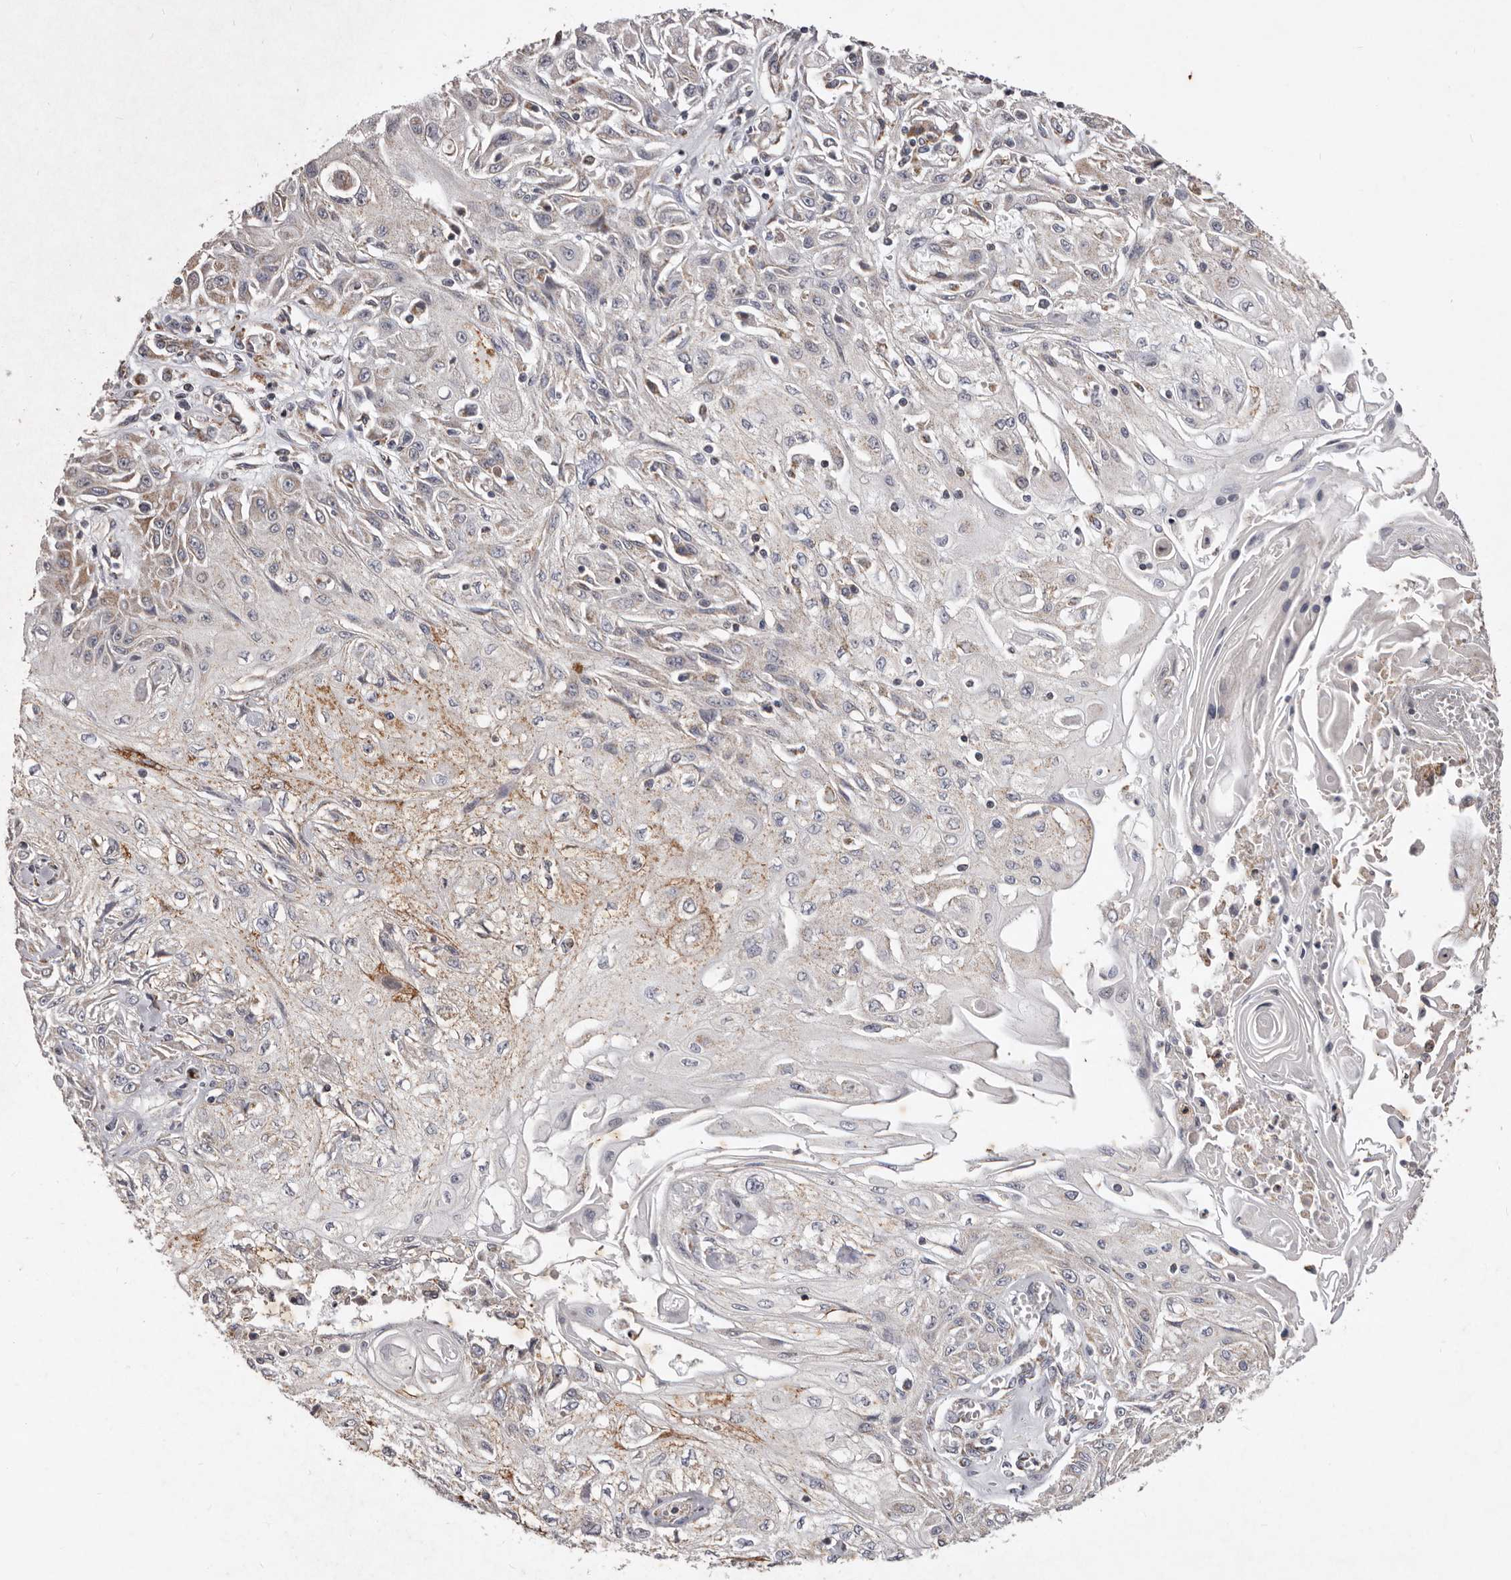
{"staining": {"intensity": "negative", "quantity": "none", "location": "none"}, "tissue": "skin cancer", "cell_type": "Tumor cells", "image_type": "cancer", "snomed": [{"axis": "morphology", "description": "Squamous cell carcinoma, NOS"}, {"axis": "morphology", "description": "Squamous cell carcinoma, metastatic, NOS"}, {"axis": "topography", "description": "Skin"}, {"axis": "topography", "description": "Lymph node"}], "caption": "Tumor cells show no significant protein positivity in squamous cell carcinoma (skin). Nuclei are stained in blue.", "gene": "CXCL14", "patient": {"sex": "male", "age": 75}}